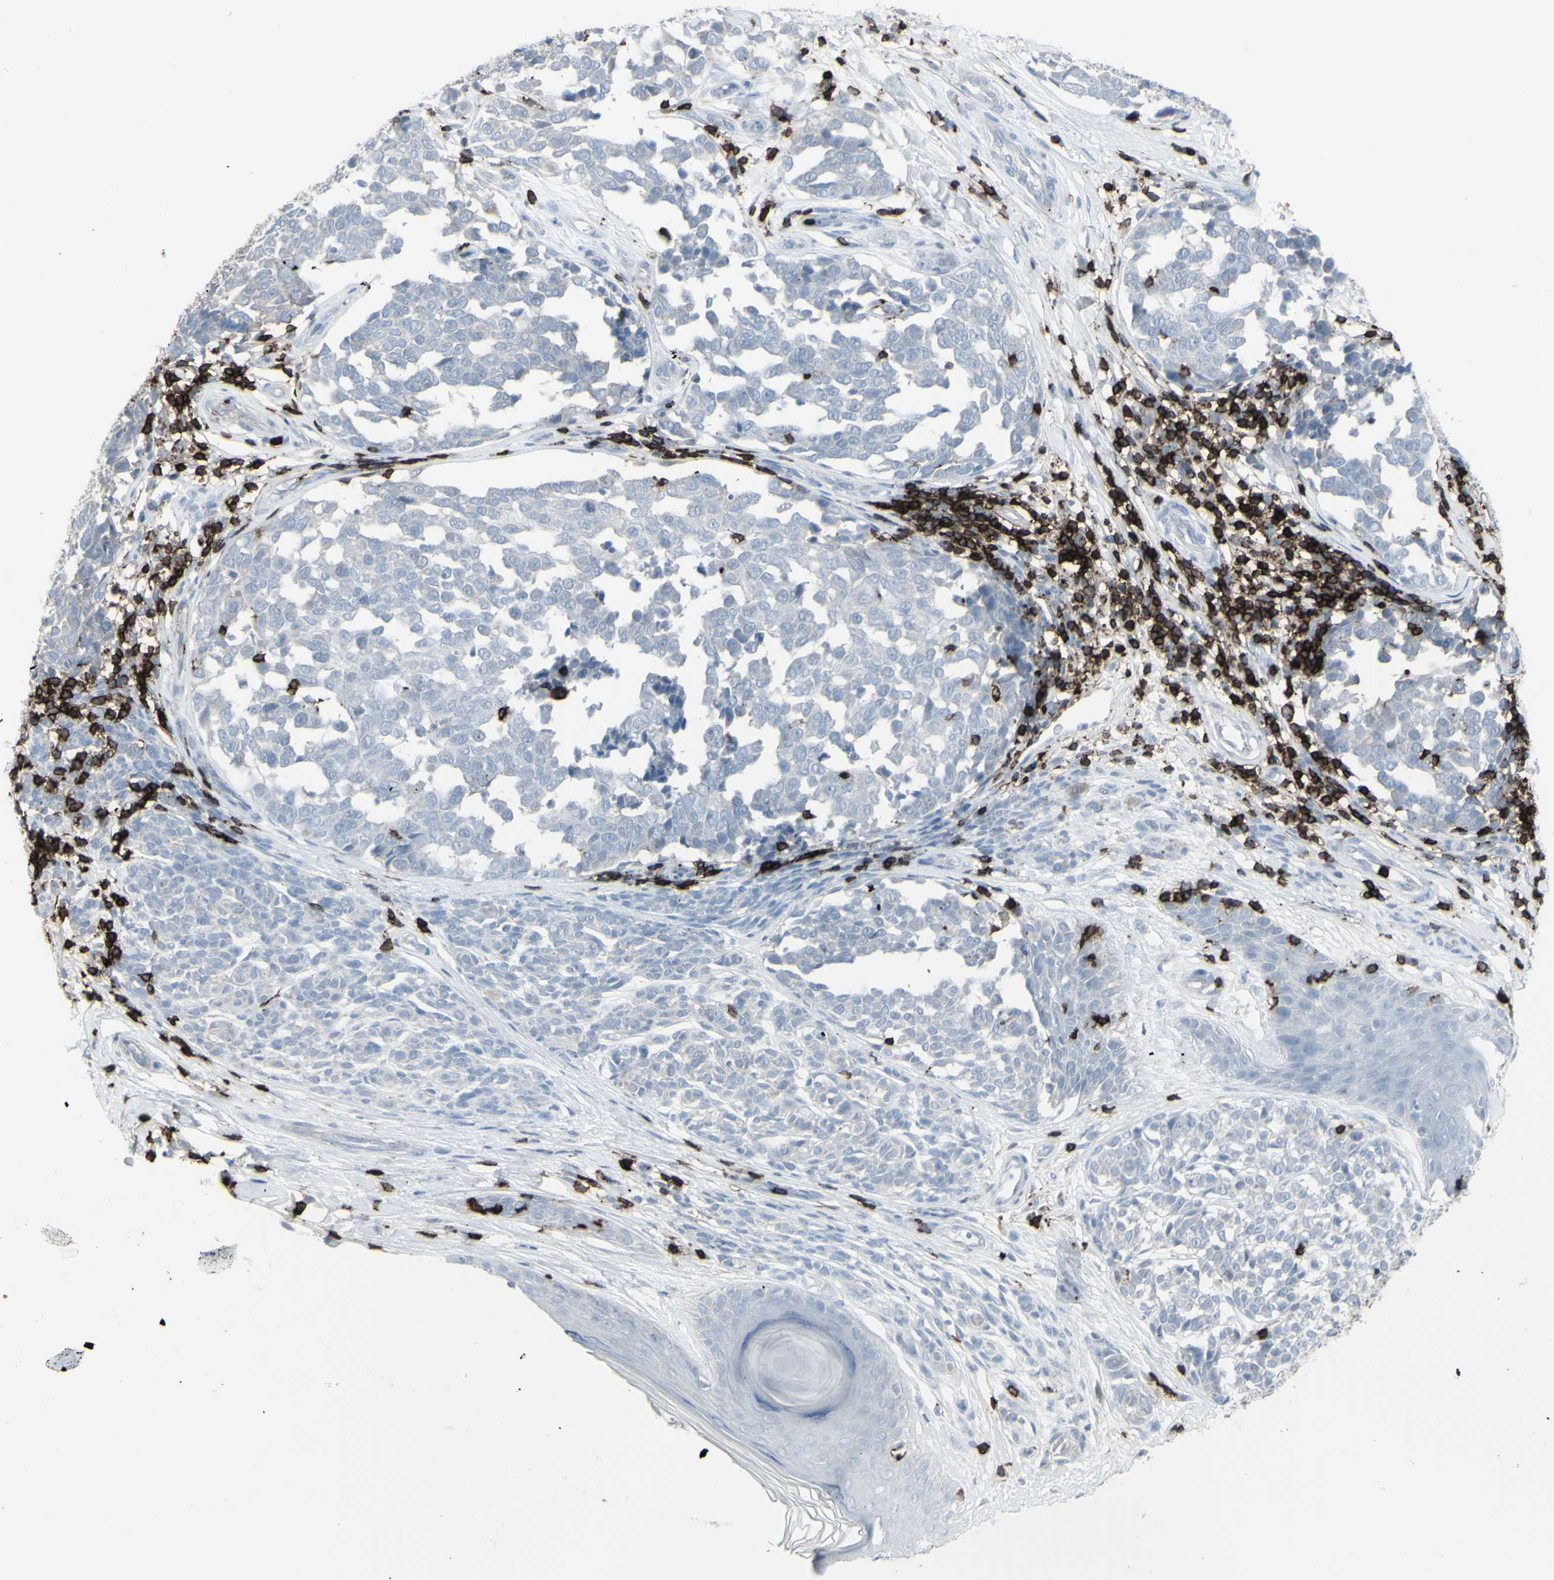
{"staining": {"intensity": "negative", "quantity": "none", "location": "none"}, "tissue": "melanoma", "cell_type": "Tumor cells", "image_type": "cancer", "snomed": [{"axis": "morphology", "description": "Malignant melanoma, NOS"}, {"axis": "topography", "description": "Skin"}], "caption": "Immunohistochemistry of human malignant melanoma shows no expression in tumor cells. The staining is performed using DAB brown chromogen with nuclei counter-stained in using hematoxylin.", "gene": "CD247", "patient": {"sex": "female", "age": 64}}